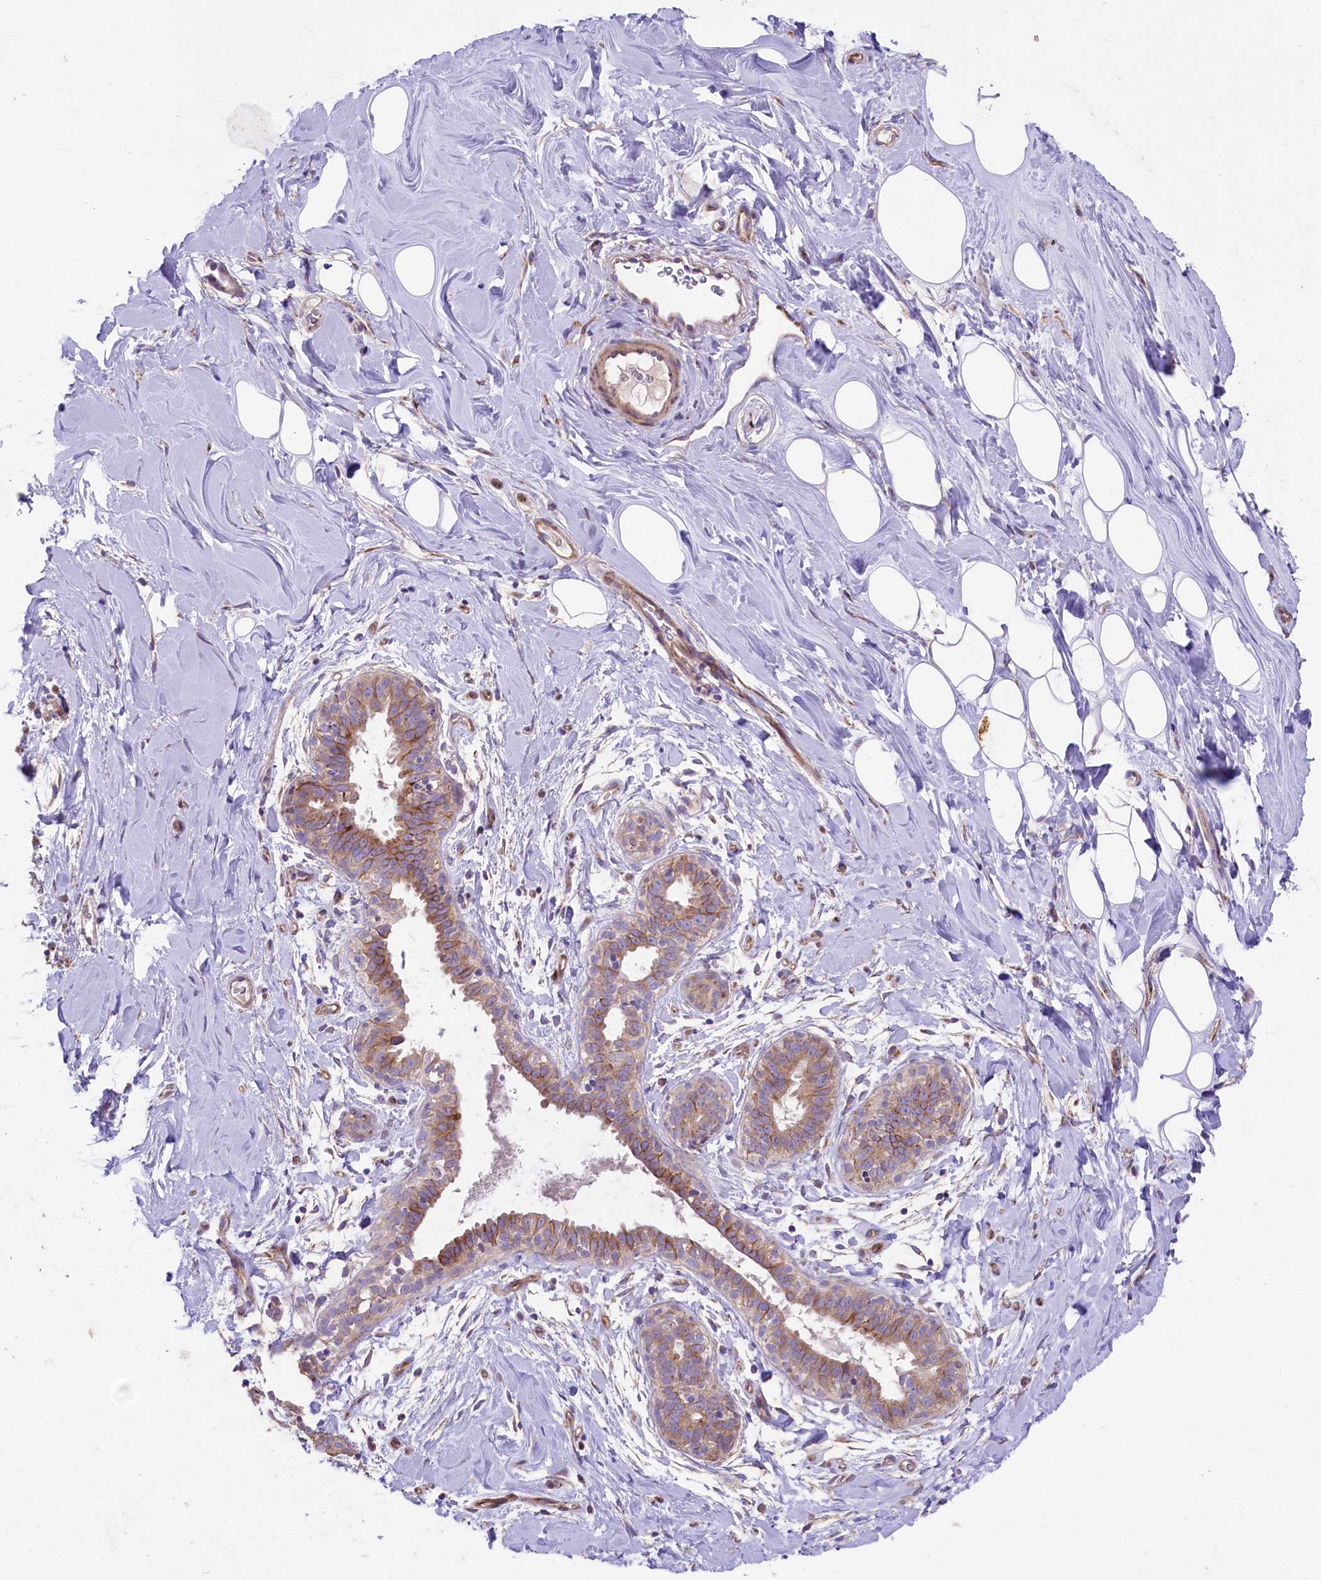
{"staining": {"intensity": "negative", "quantity": "none", "location": "none"}, "tissue": "adipose tissue", "cell_type": "Adipocytes", "image_type": "normal", "snomed": [{"axis": "morphology", "description": "Normal tissue, NOS"}, {"axis": "topography", "description": "Breast"}], "caption": "The image displays no staining of adipocytes in benign adipose tissue. (Stains: DAB immunohistochemistry with hematoxylin counter stain, Microscopy: brightfield microscopy at high magnification).", "gene": "CD99L2", "patient": {"sex": "female", "age": 26}}